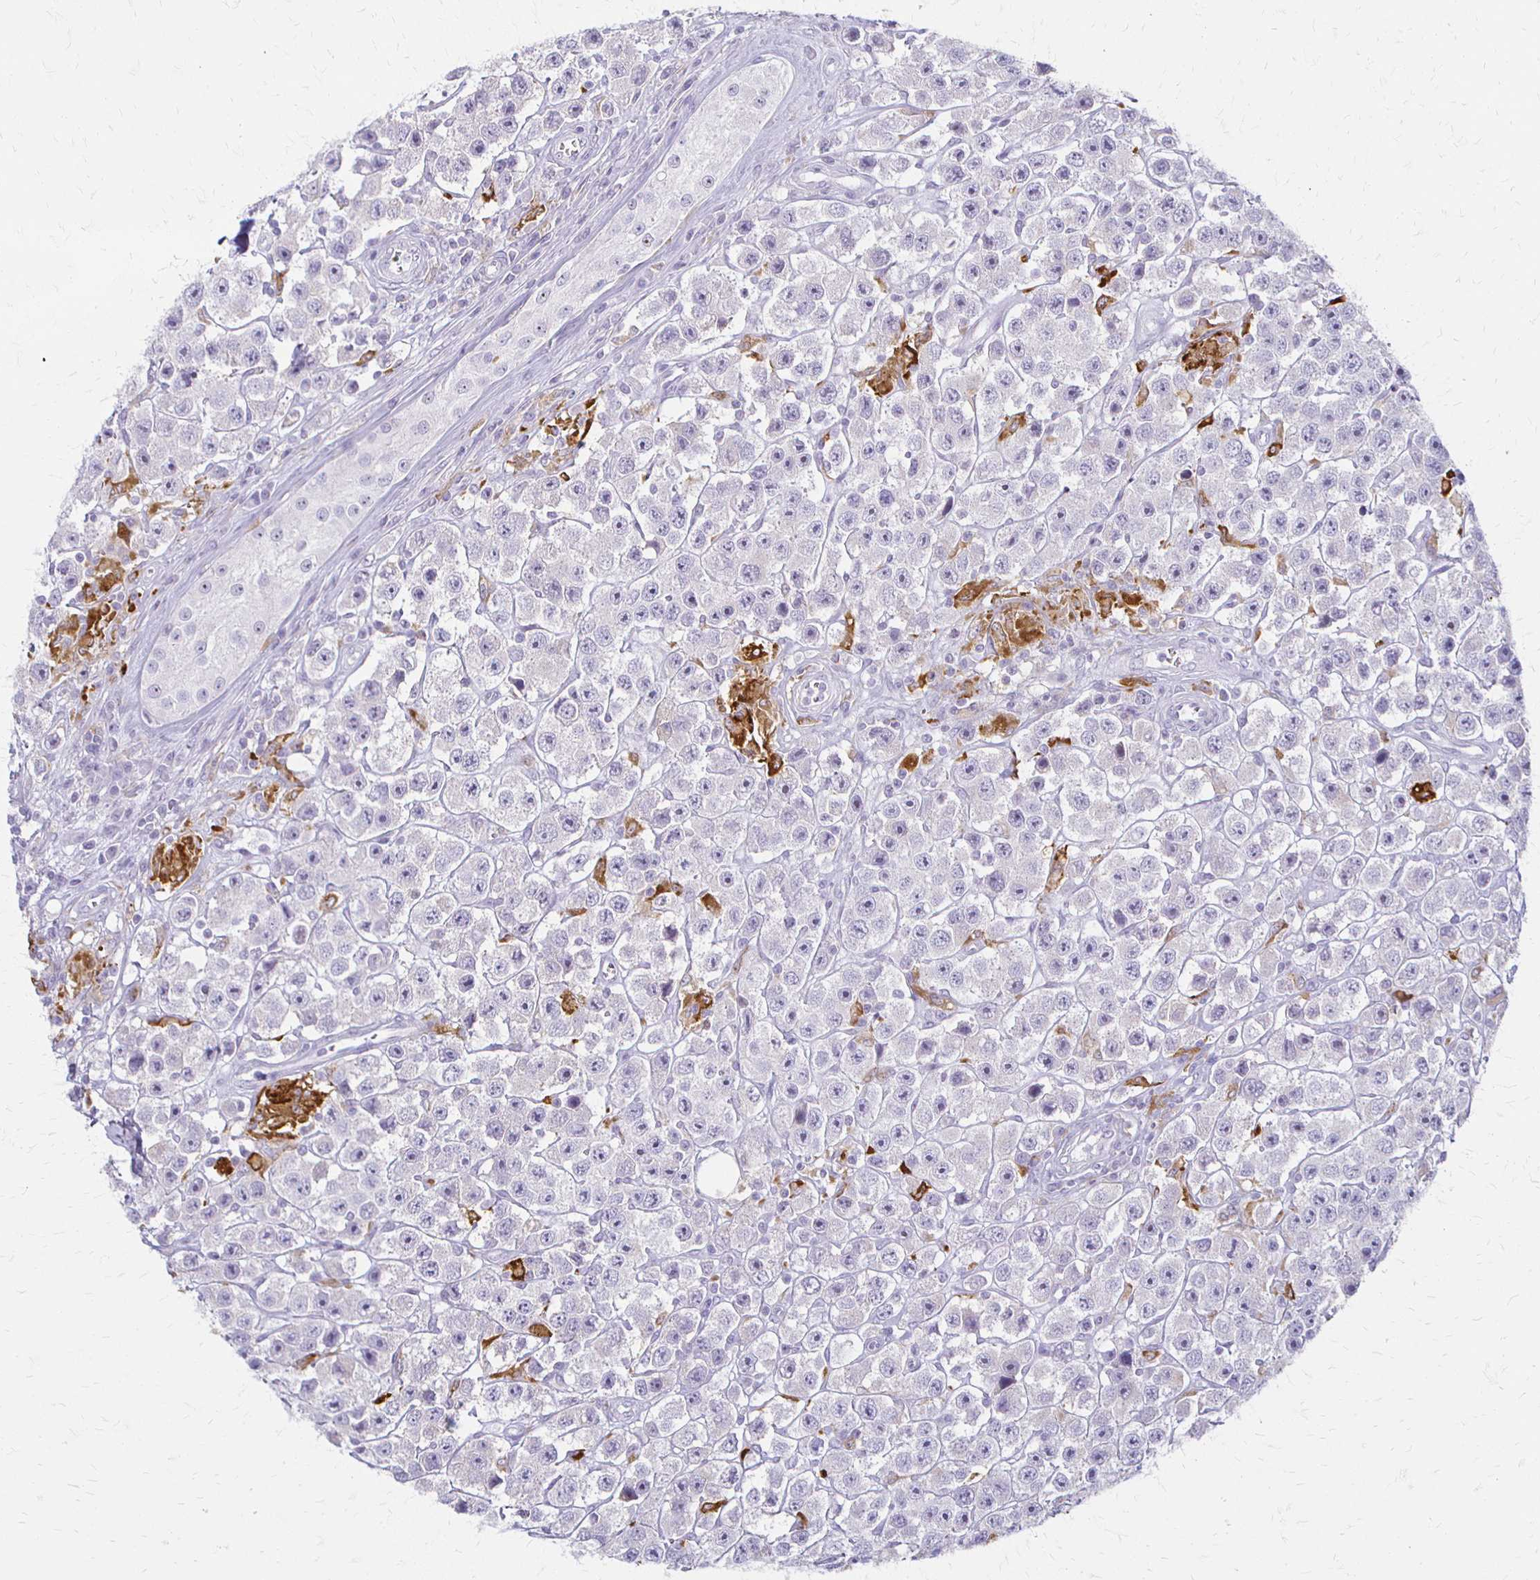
{"staining": {"intensity": "negative", "quantity": "none", "location": "none"}, "tissue": "testis cancer", "cell_type": "Tumor cells", "image_type": "cancer", "snomed": [{"axis": "morphology", "description": "Seminoma, NOS"}, {"axis": "topography", "description": "Testis"}], "caption": "Tumor cells are negative for brown protein staining in testis cancer.", "gene": "ACP5", "patient": {"sex": "male", "age": 45}}